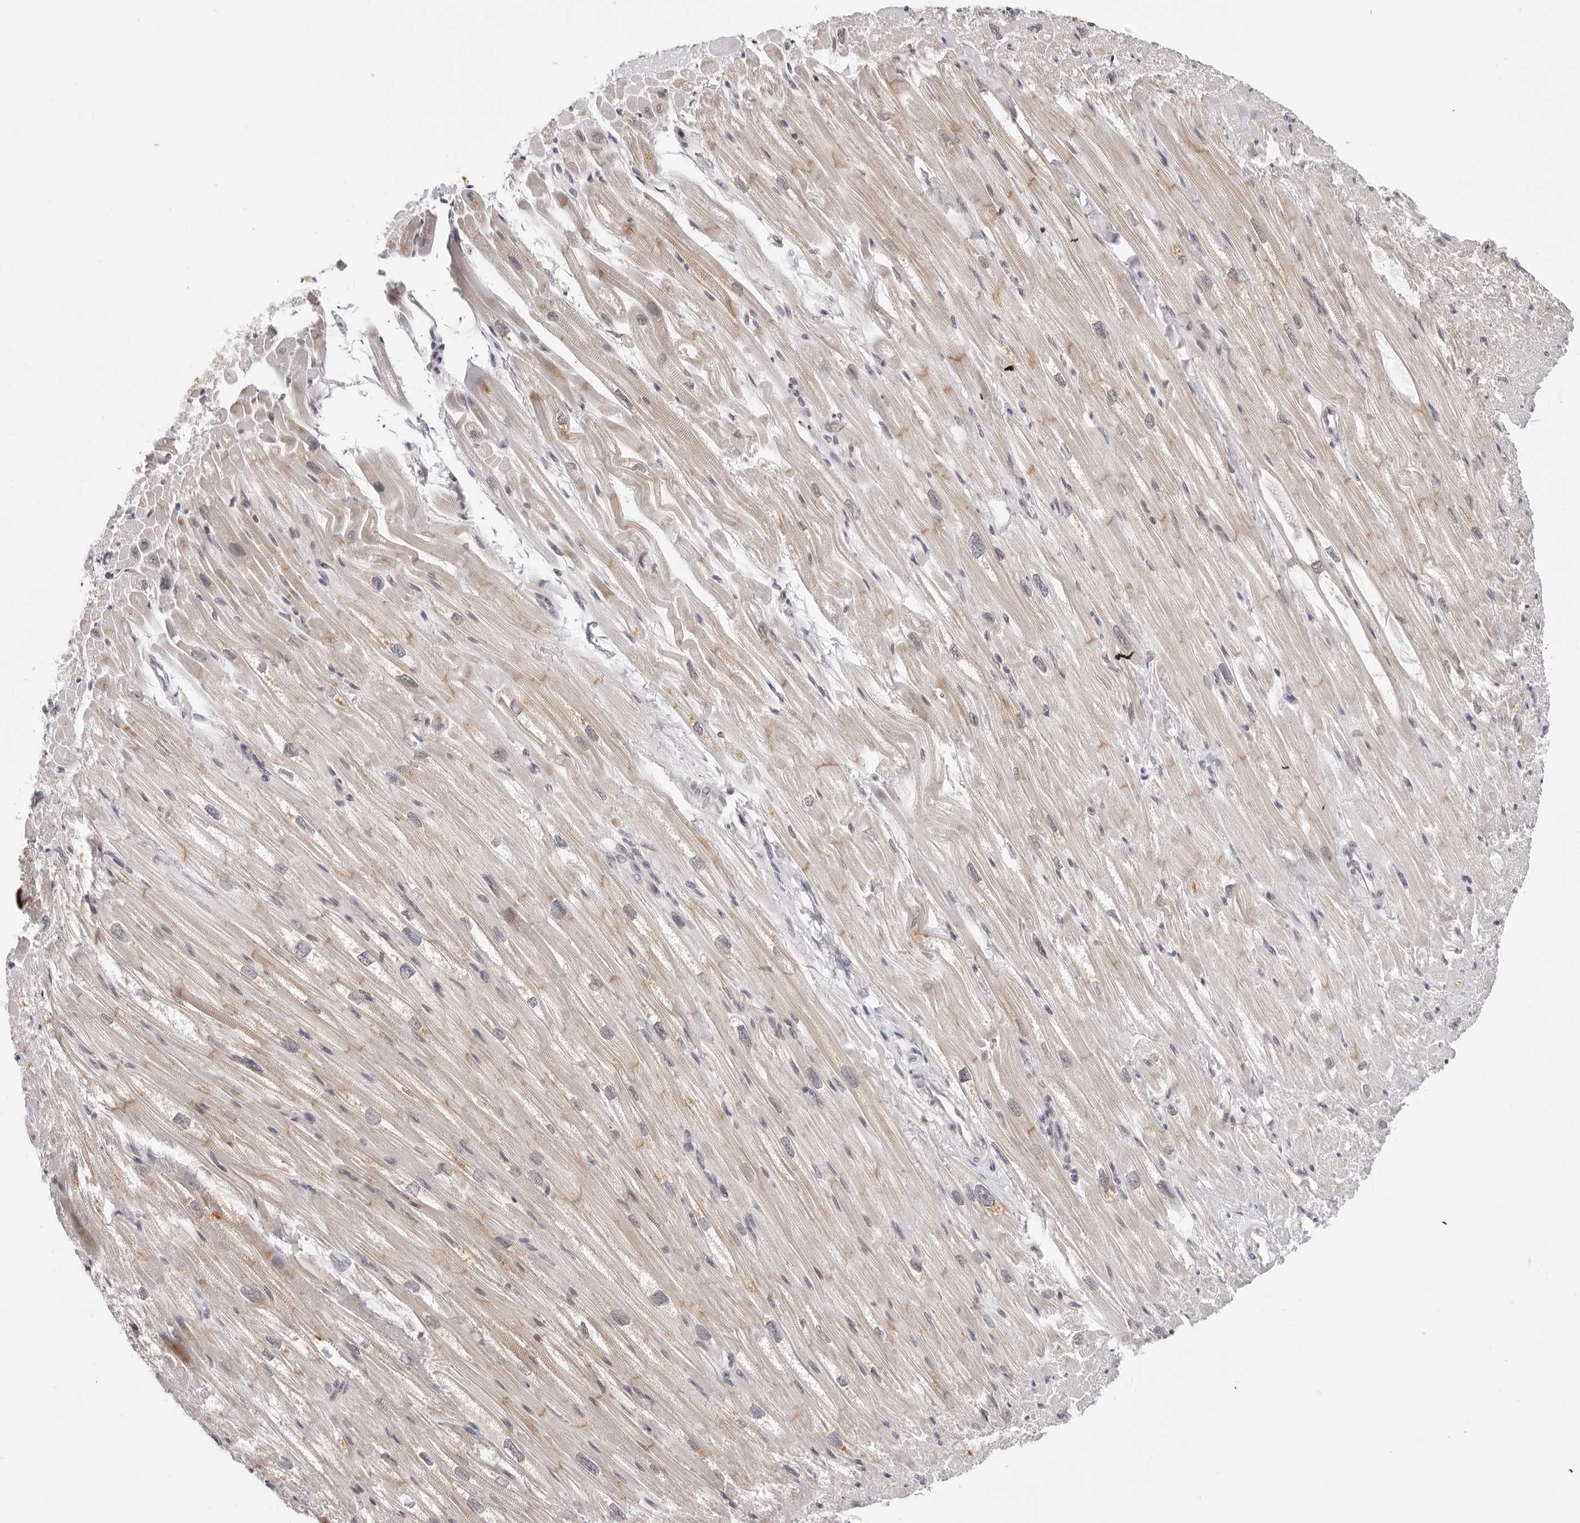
{"staining": {"intensity": "moderate", "quantity": "25%-75%", "location": "cytoplasmic/membranous"}, "tissue": "heart muscle", "cell_type": "Cardiomyocytes", "image_type": "normal", "snomed": [{"axis": "morphology", "description": "Normal tissue, NOS"}, {"axis": "topography", "description": "Heart"}], "caption": "This is an image of immunohistochemistry (IHC) staining of unremarkable heart muscle, which shows moderate staining in the cytoplasmic/membranous of cardiomyocytes.", "gene": "PRUNE1", "patient": {"sex": "male", "age": 50}}